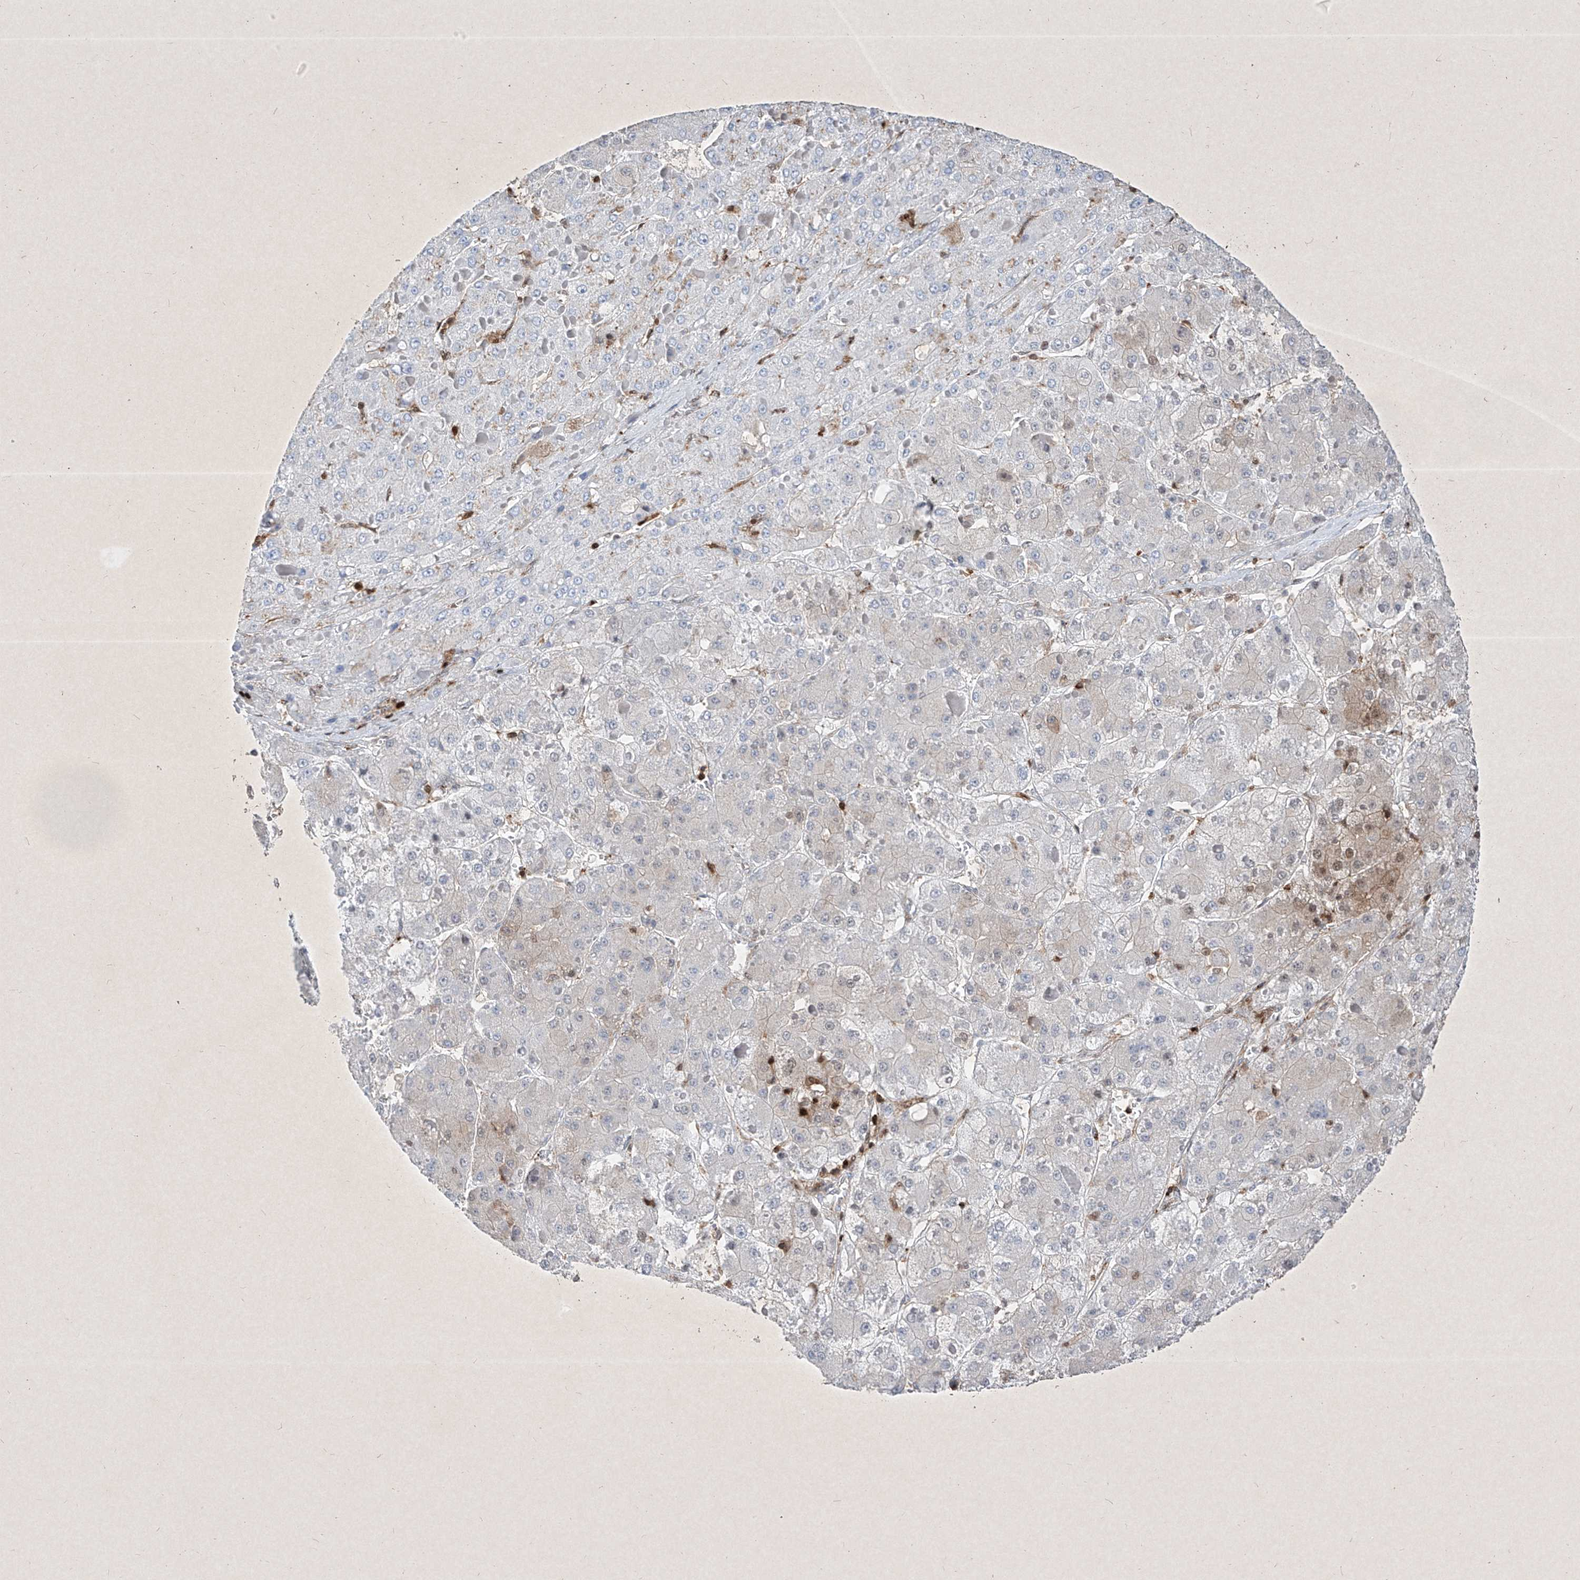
{"staining": {"intensity": "weak", "quantity": "<25%", "location": "cytoplasmic/membranous,nuclear"}, "tissue": "liver cancer", "cell_type": "Tumor cells", "image_type": "cancer", "snomed": [{"axis": "morphology", "description": "Carcinoma, Hepatocellular, NOS"}, {"axis": "topography", "description": "Liver"}], "caption": "Tumor cells show no significant positivity in hepatocellular carcinoma (liver). (DAB (3,3'-diaminobenzidine) immunohistochemistry (IHC), high magnification).", "gene": "PSMB10", "patient": {"sex": "female", "age": 73}}